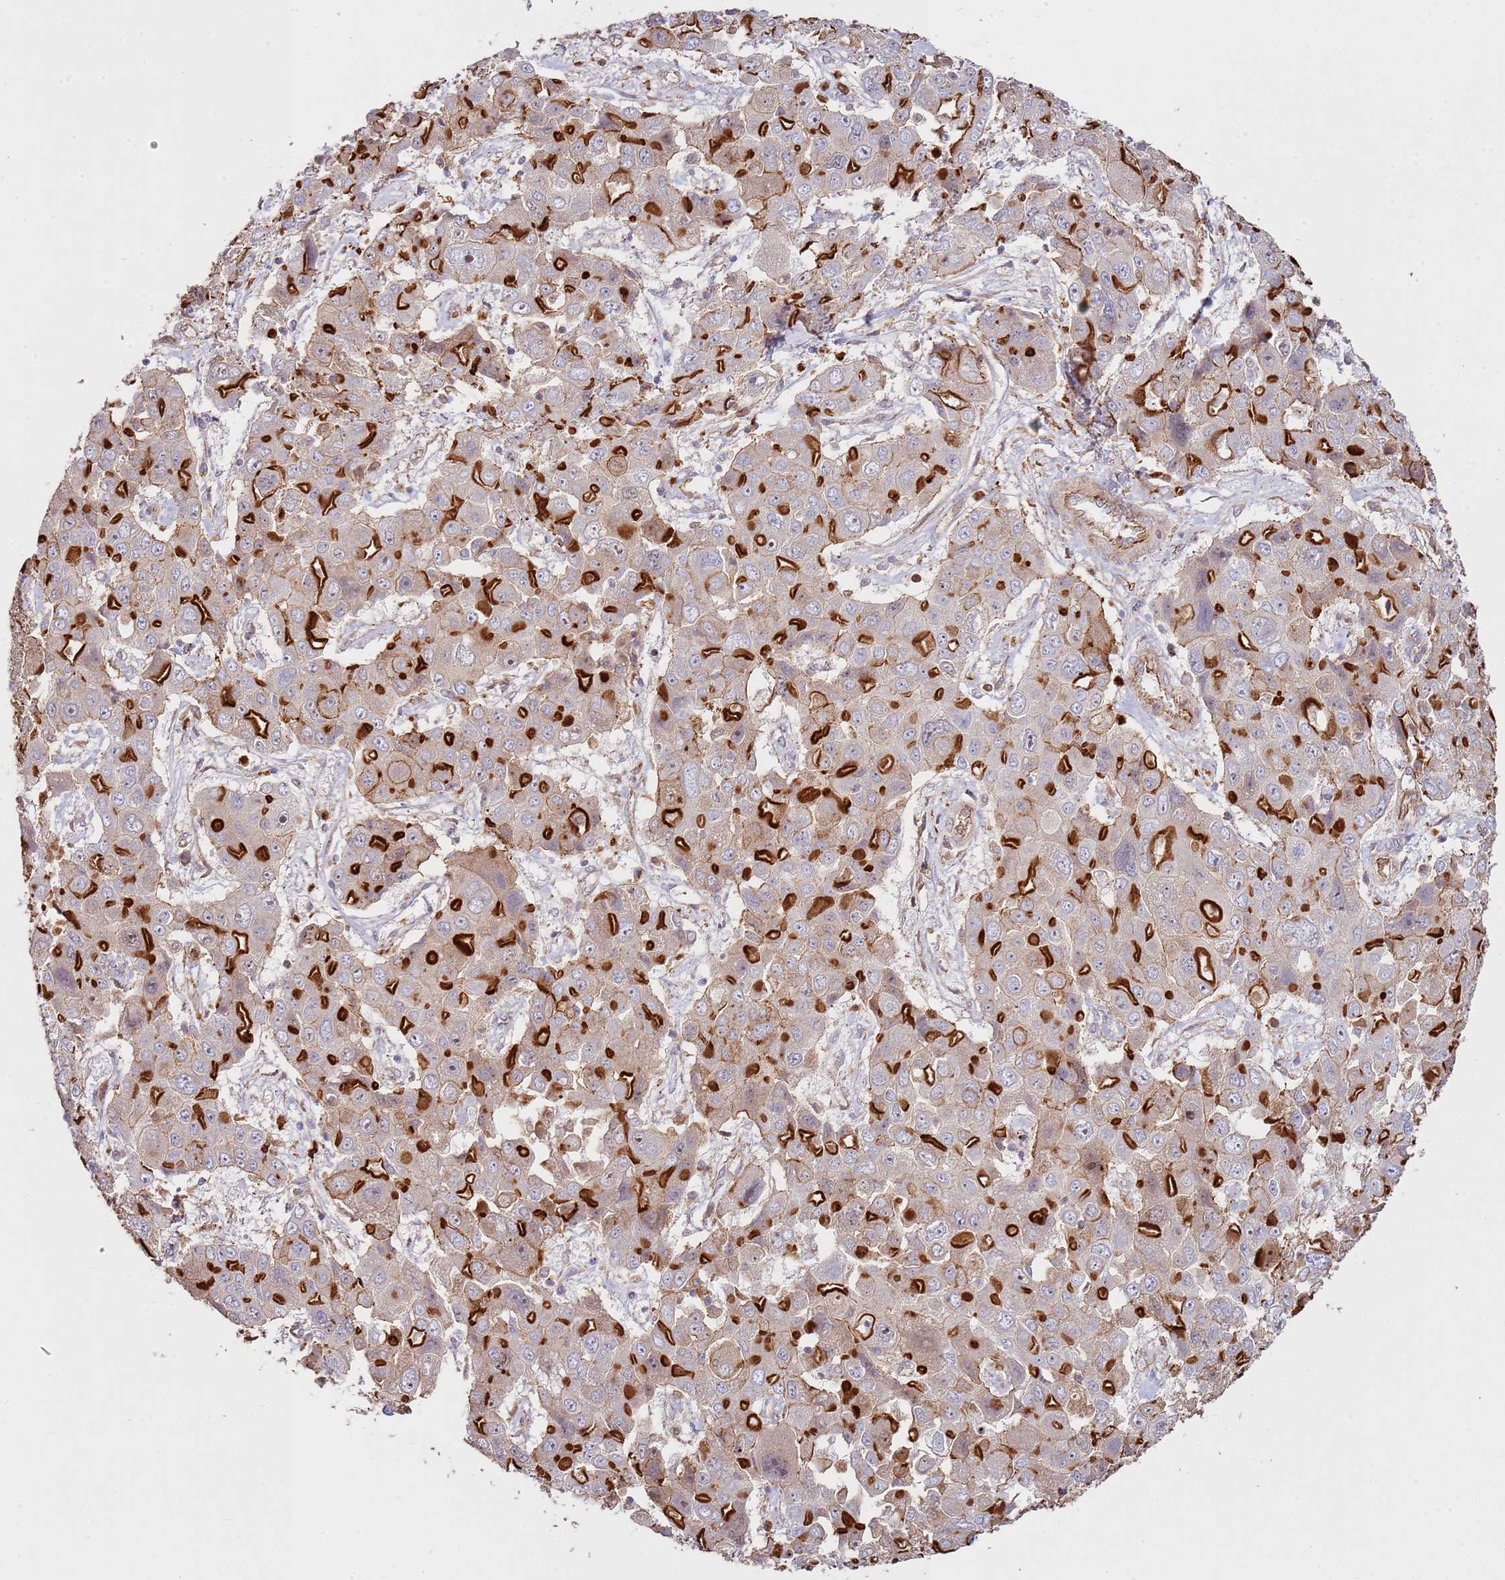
{"staining": {"intensity": "strong", "quantity": "25%-75%", "location": "cytoplasmic/membranous"}, "tissue": "liver cancer", "cell_type": "Tumor cells", "image_type": "cancer", "snomed": [{"axis": "morphology", "description": "Cholangiocarcinoma"}, {"axis": "topography", "description": "Liver"}], "caption": "There is high levels of strong cytoplasmic/membranous staining in tumor cells of liver cancer, as demonstrated by immunohistochemical staining (brown color).", "gene": "NDUFAF4", "patient": {"sex": "male", "age": 67}}